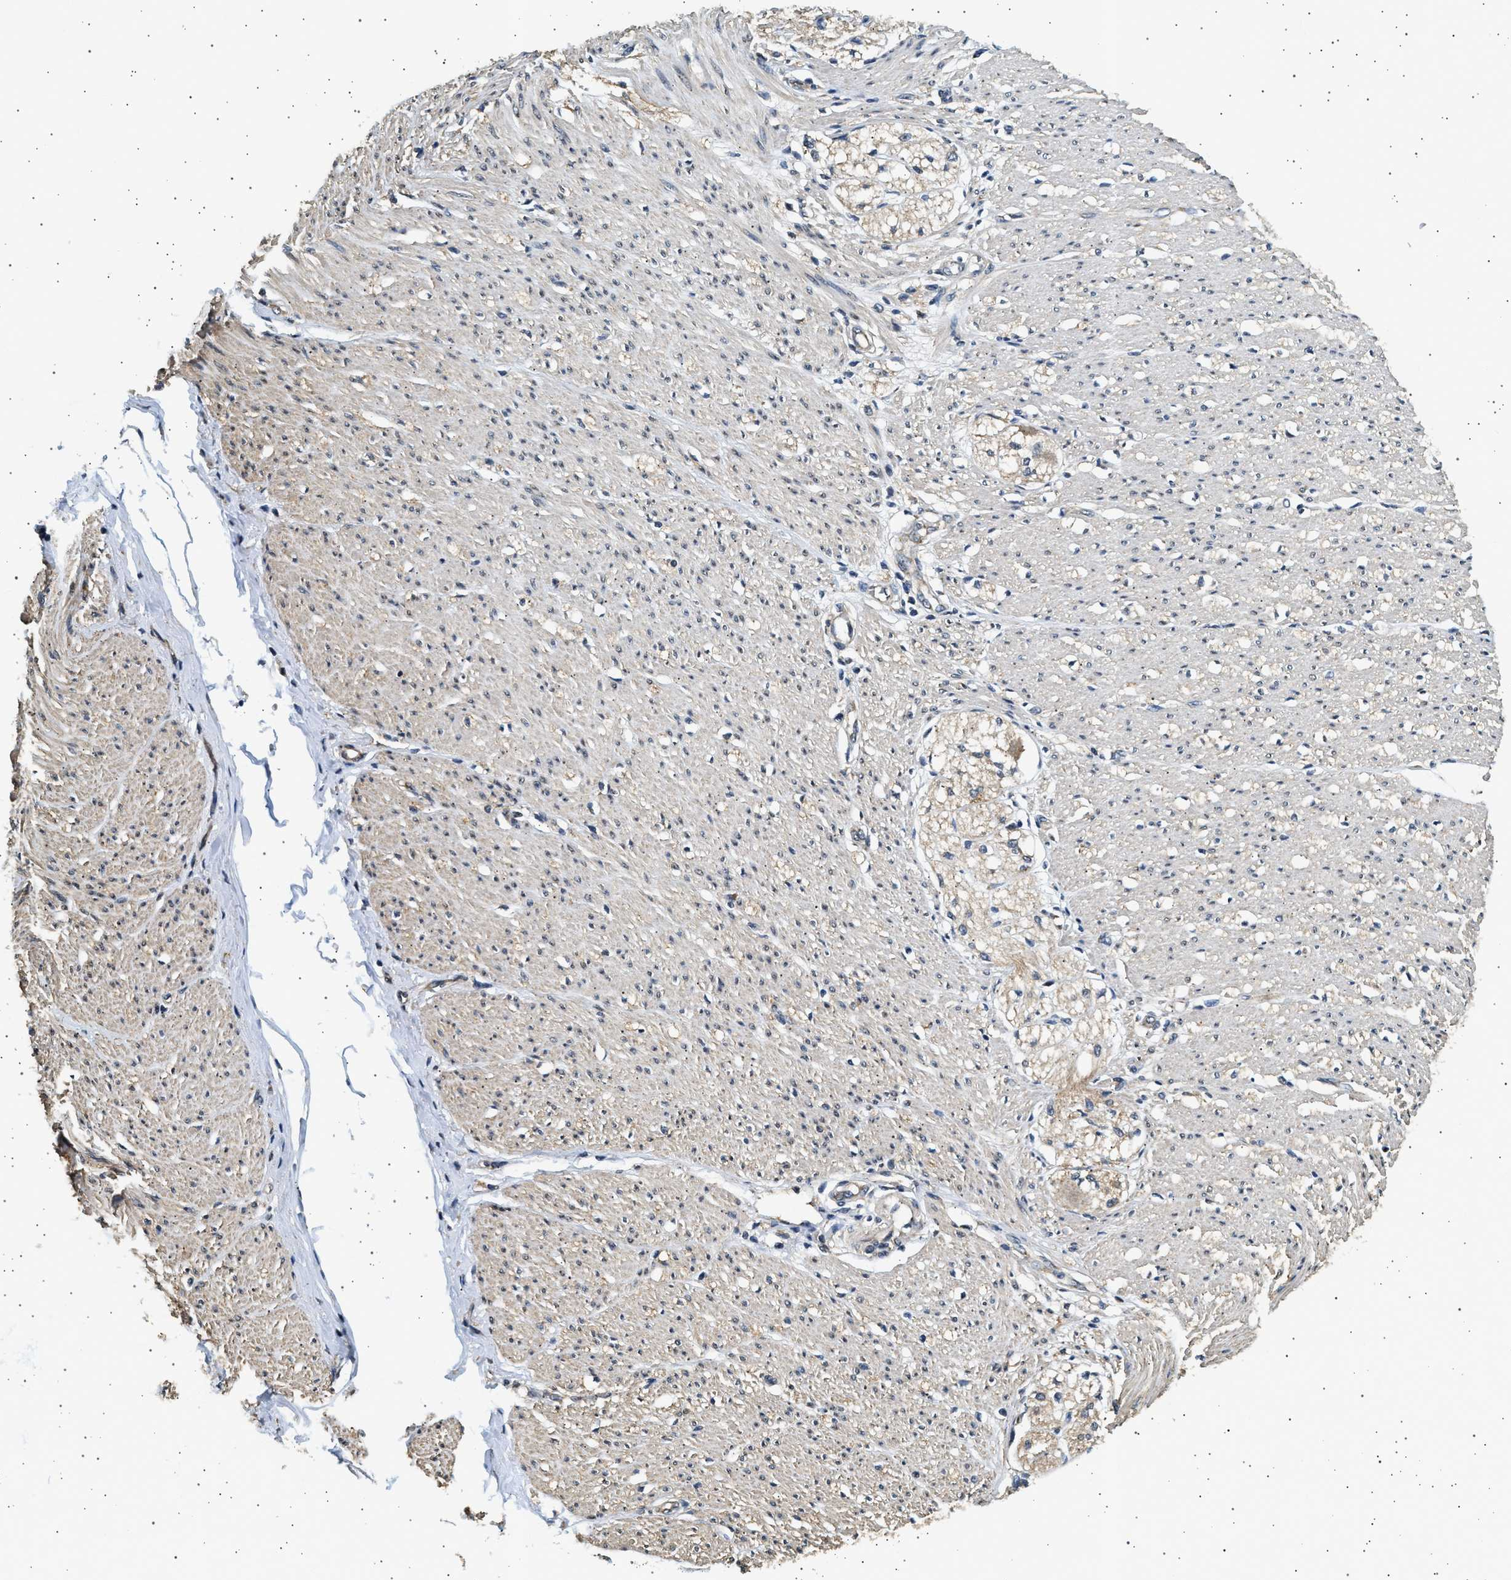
{"staining": {"intensity": "weak", "quantity": "<25%", "location": "cytoplasmic/membranous"}, "tissue": "adipose tissue", "cell_type": "Adipocytes", "image_type": "normal", "snomed": [{"axis": "morphology", "description": "Normal tissue, NOS"}, {"axis": "morphology", "description": "Adenocarcinoma, NOS"}, {"axis": "topography", "description": "Colon"}, {"axis": "topography", "description": "Peripheral nerve tissue"}], "caption": "Adipocytes are negative for protein expression in unremarkable human adipose tissue. (Stains: DAB IHC with hematoxylin counter stain, Microscopy: brightfield microscopy at high magnification).", "gene": "KCNA4", "patient": {"sex": "male", "age": 14}}